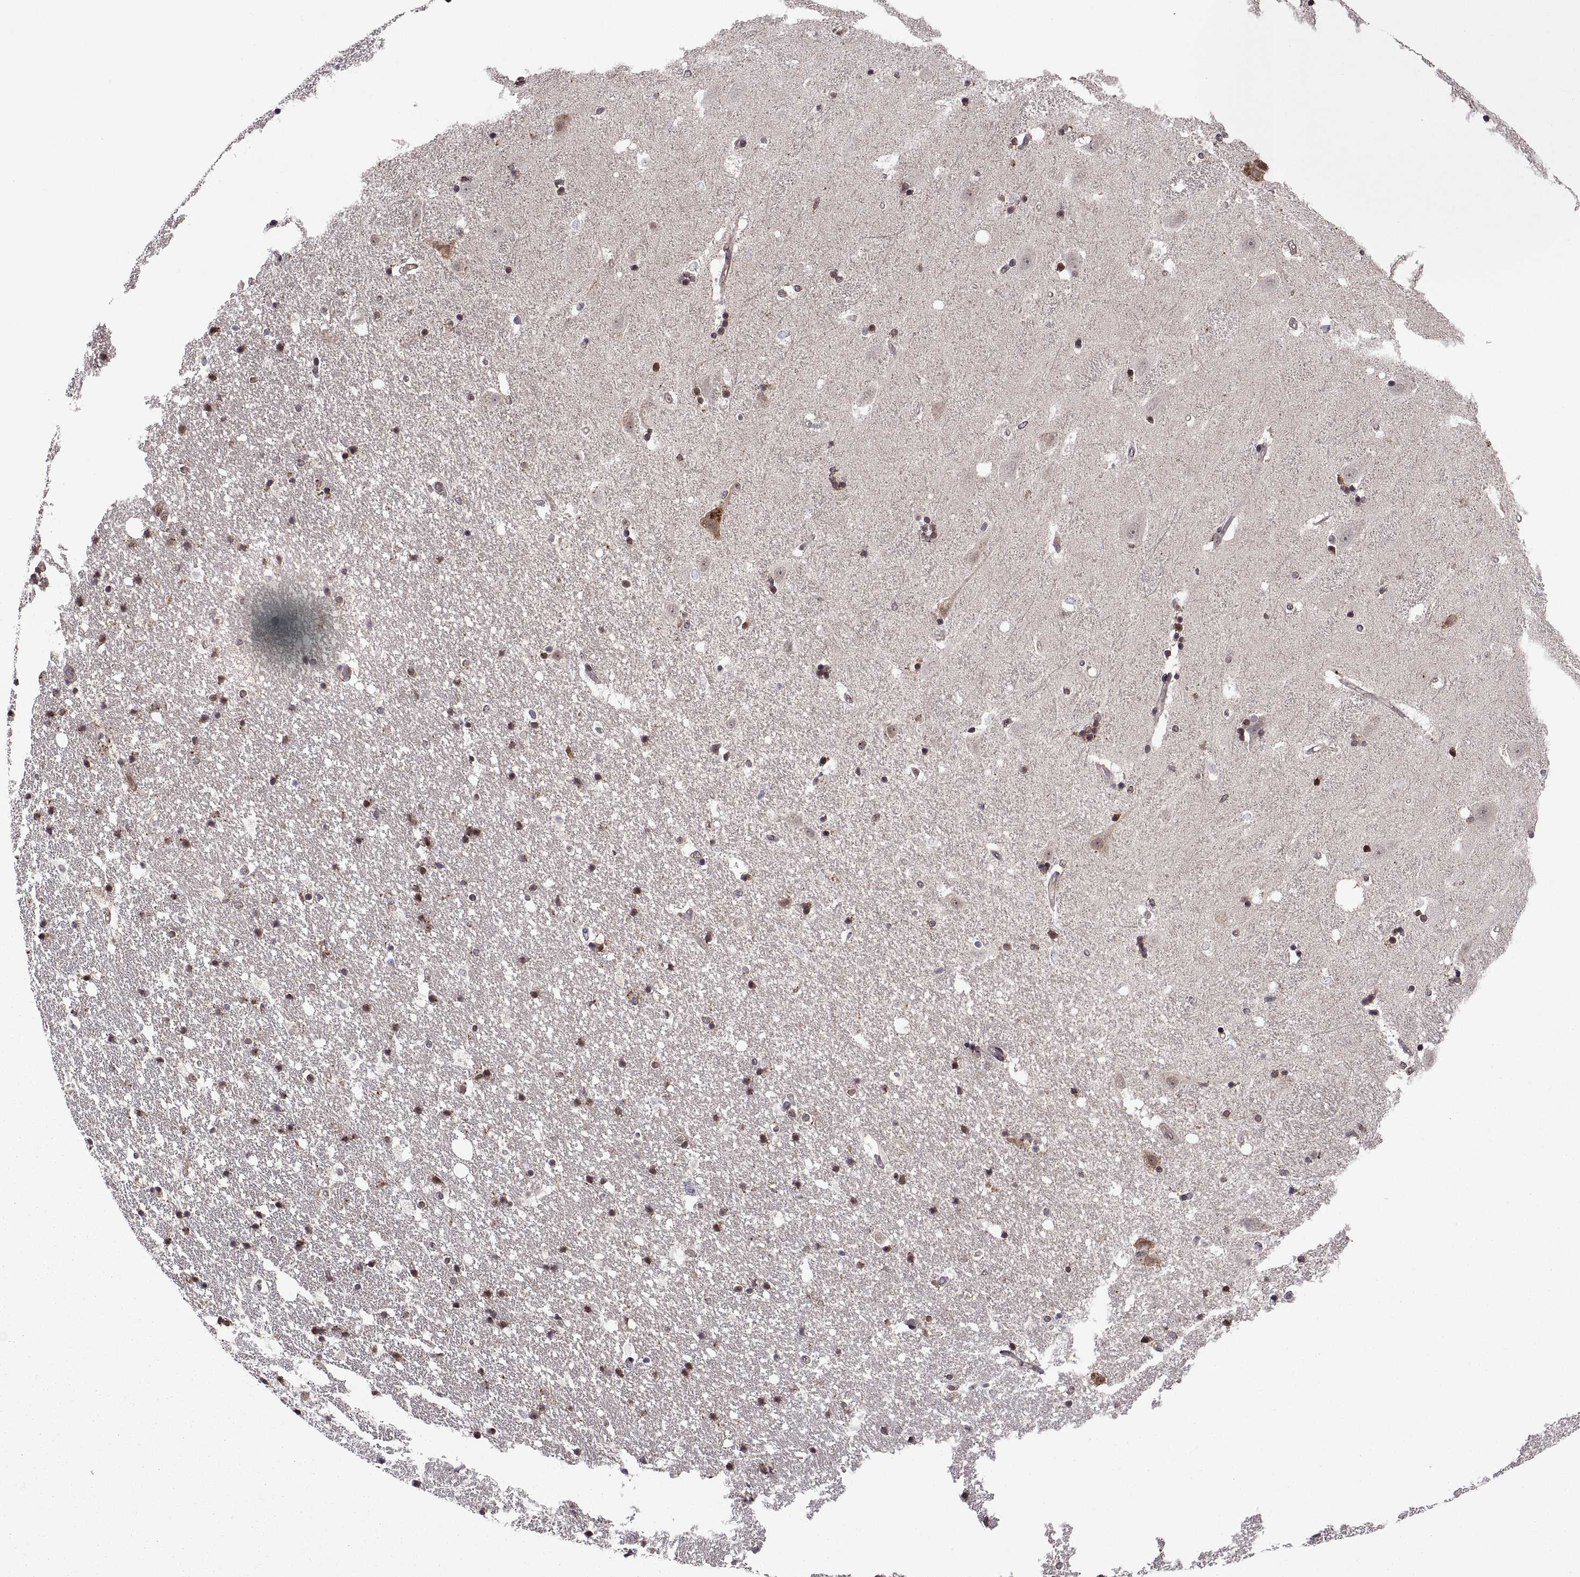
{"staining": {"intensity": "weak", "quantity": "25%-75%", "location": "cytoplasmic/membranous,nuclear"}, "tissue": "hippocampus", "cell_type": "Glial cells", "image_type": "normal", "snomed": [{"axis": "morphology", "description": "Normal tissue, NOS"}, {"axis": "topography", "description": "Hippocampus"}], "caption": "A brown stain shows weak cytoplasmic/membranous,nuclear staining of a protein in glial cells of normal human hippocampus.", "gene": "ZNRF2", "patient": {"sex": "male", "age": 49}}